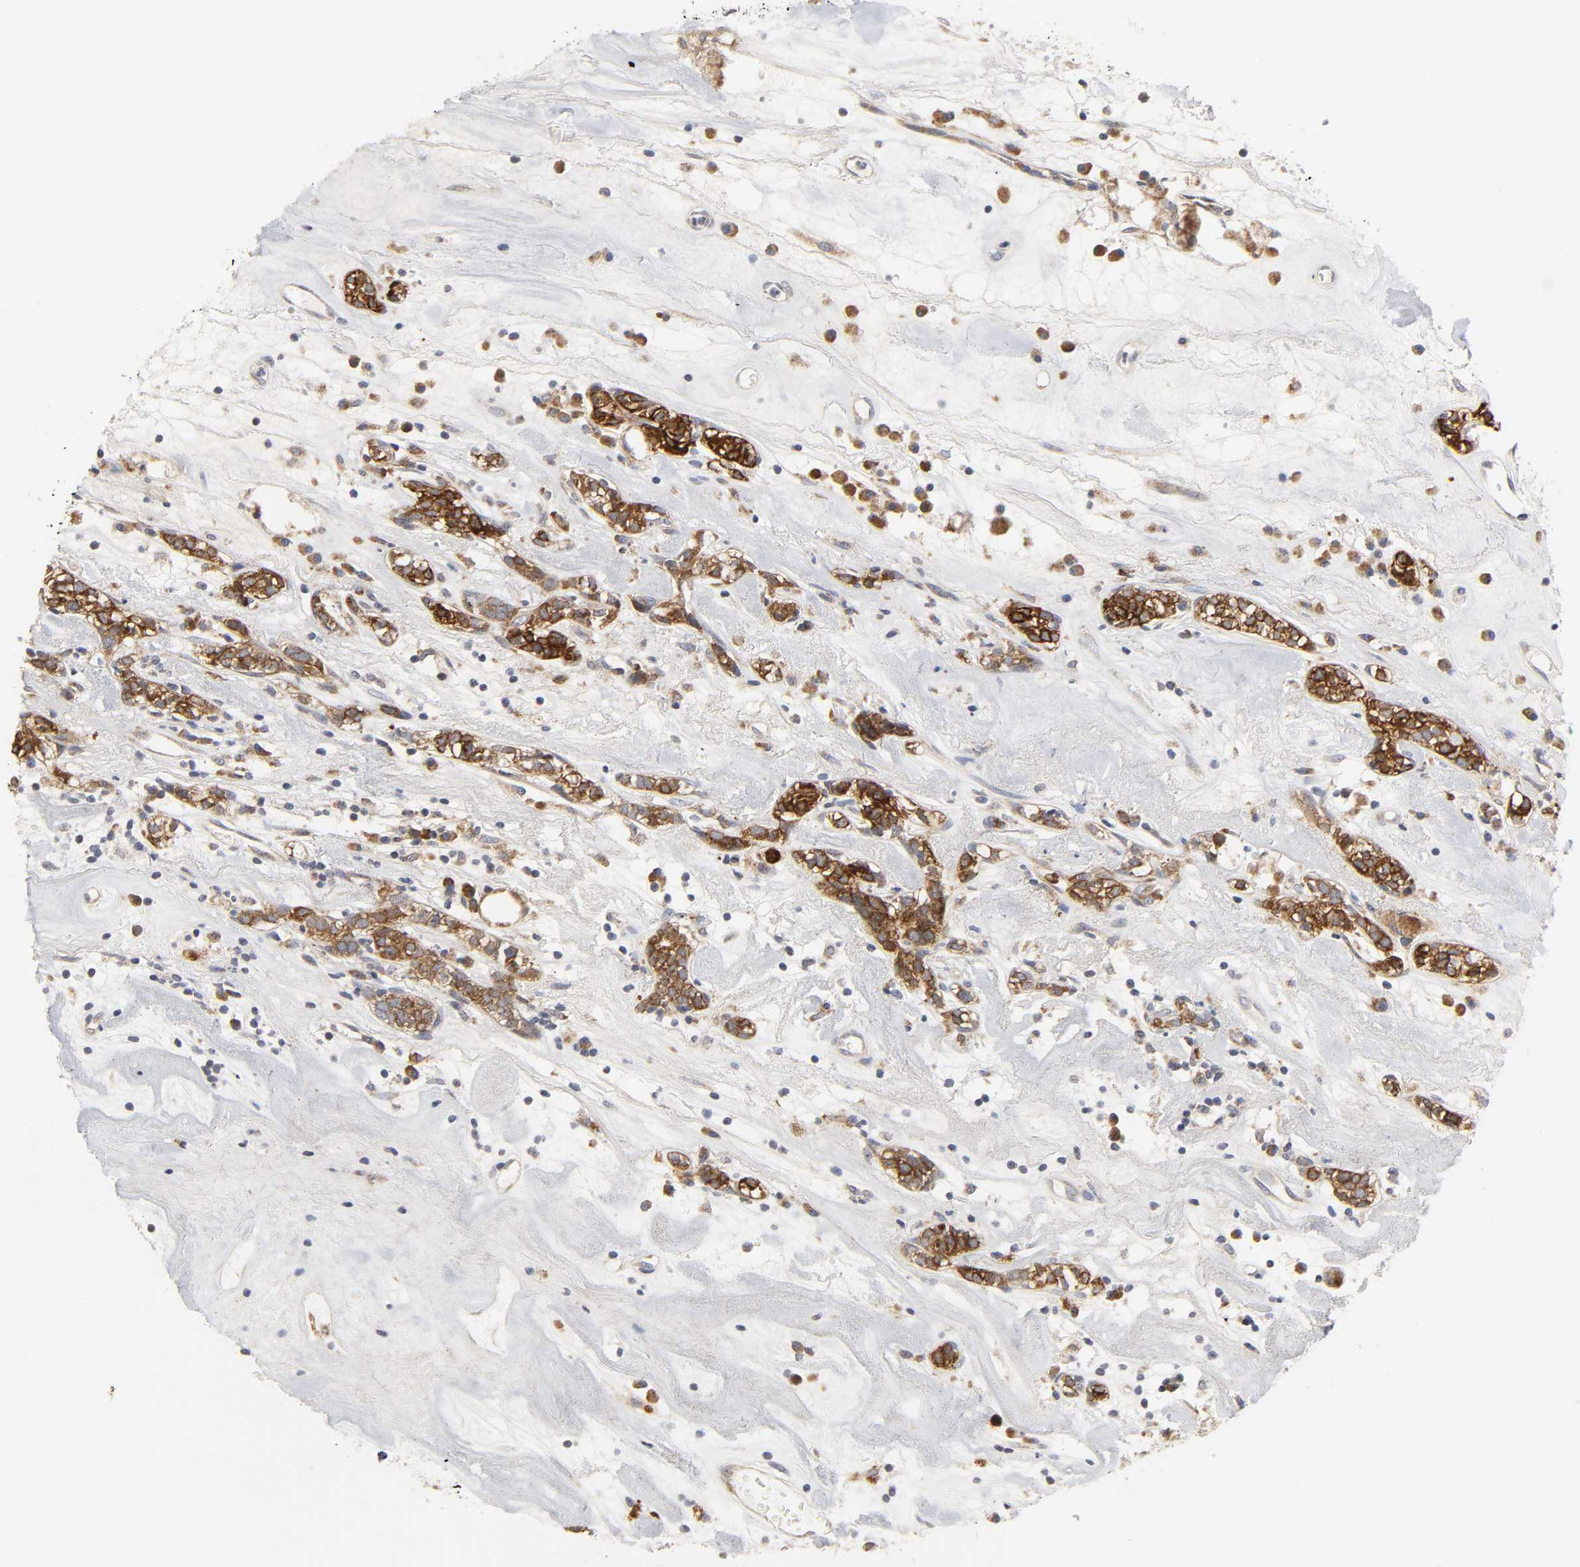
{"staining": {"intensity": "strong", "quantity": ">75%", "location": "cytoplasmic/membranous"}, "tissue": "head and neck cancer", "cell_type": "Tumor cells", "image_type": "cancer", "snomed": [{"axis": "morphology", "description": "Adenocarcinoma, NOS"}, {"axis": "topography", "description": "Salivary gland"}, {"axis": "topography", "description": "Head-Neck"}], "caption": "A brown stain highlights strong cytoplasmic/membranous staining of a protein in head and neck cancer tumor cells.", "gene": "BAX", "patient": {"sex": "female", "age": 65}}